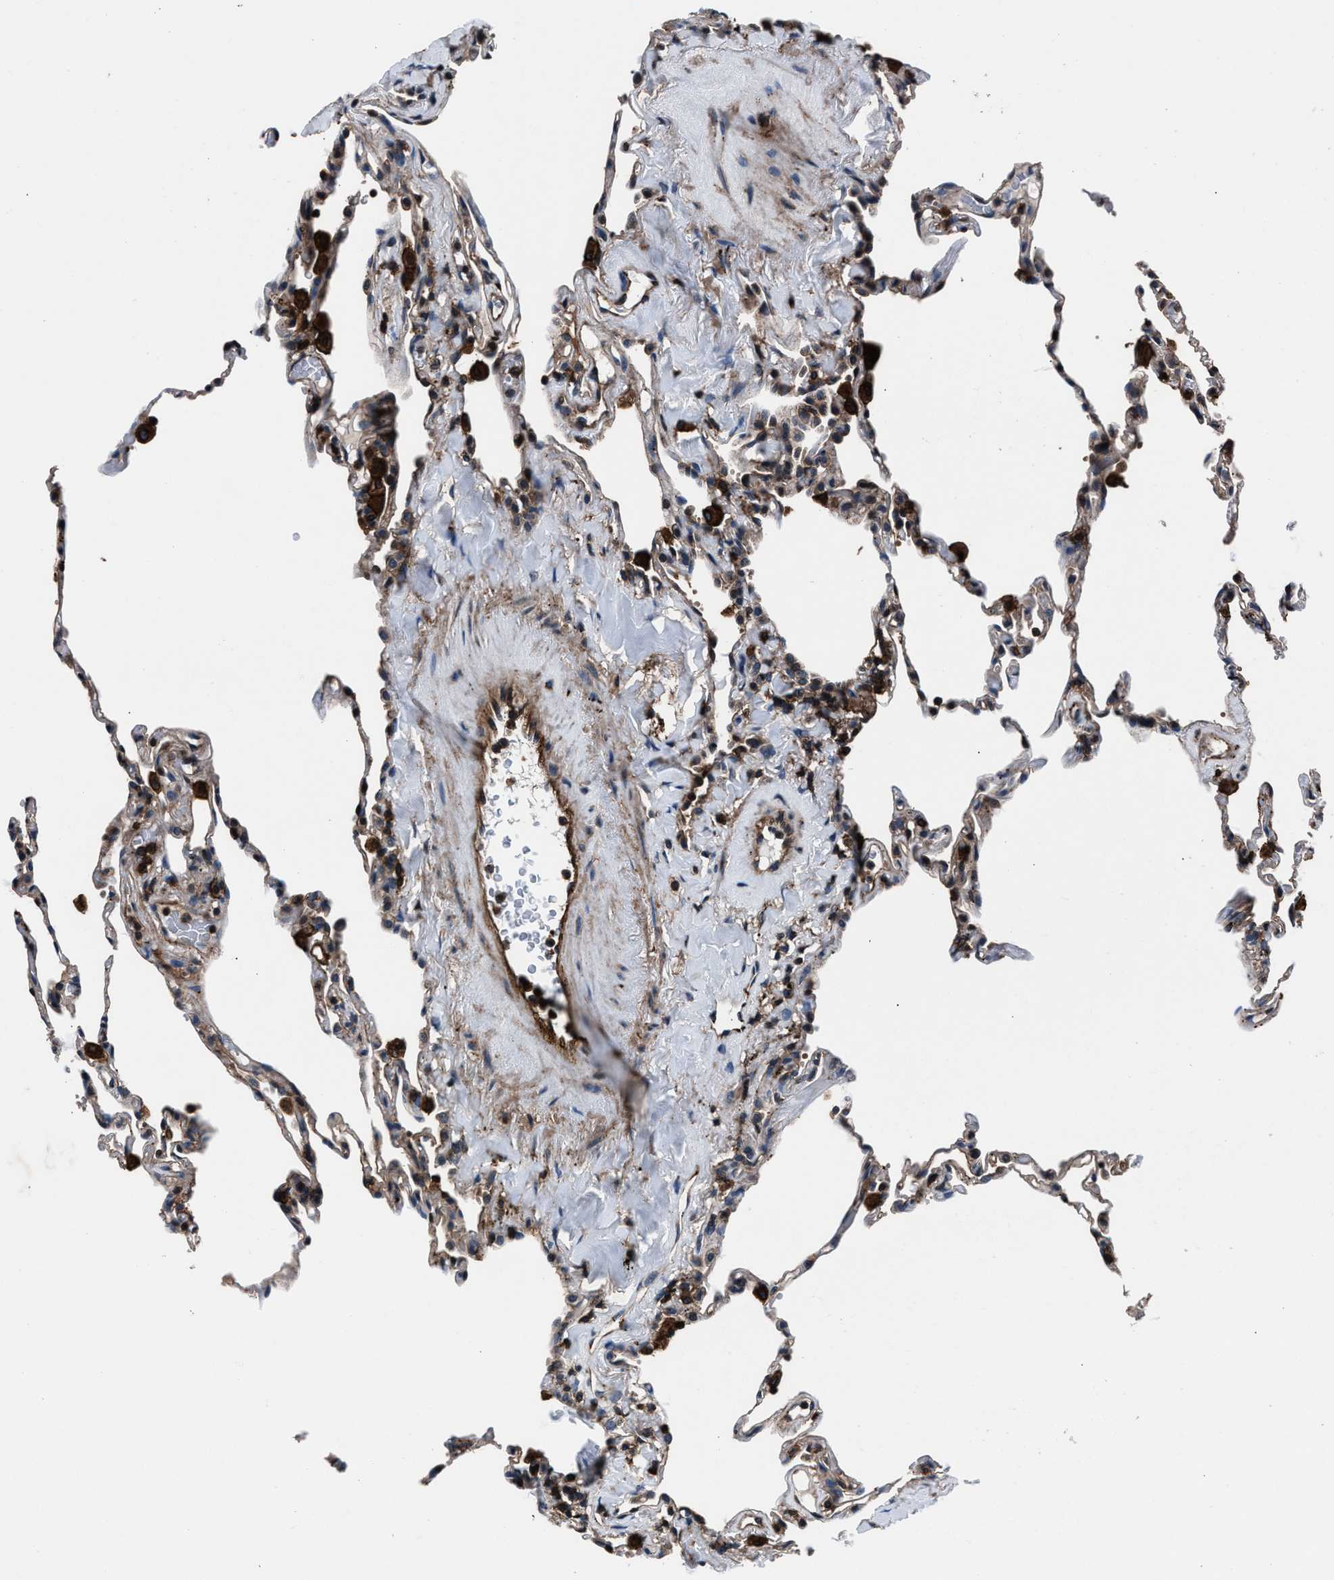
{"staining": {"intensity": "weak", "quantity": "25%-75%", "location": "cytoplasmic/membranous"}, "tissue": "lung", "cell_type": "Alveolar cells", "image_type": "normal", "snomed": [{"axis": "morphology", "description": "Normal tissue, NOS"}, {"axis": "topography", "description": "Lung"}], "caption": "This is a photomicrograph of immunohistochemistry staining of benign lung, which shows weak staining in the cytoplasmic/membranous of alveolar cells.", "gene": "MFSD11", "patient": {"sex": "male", "age": 59}}